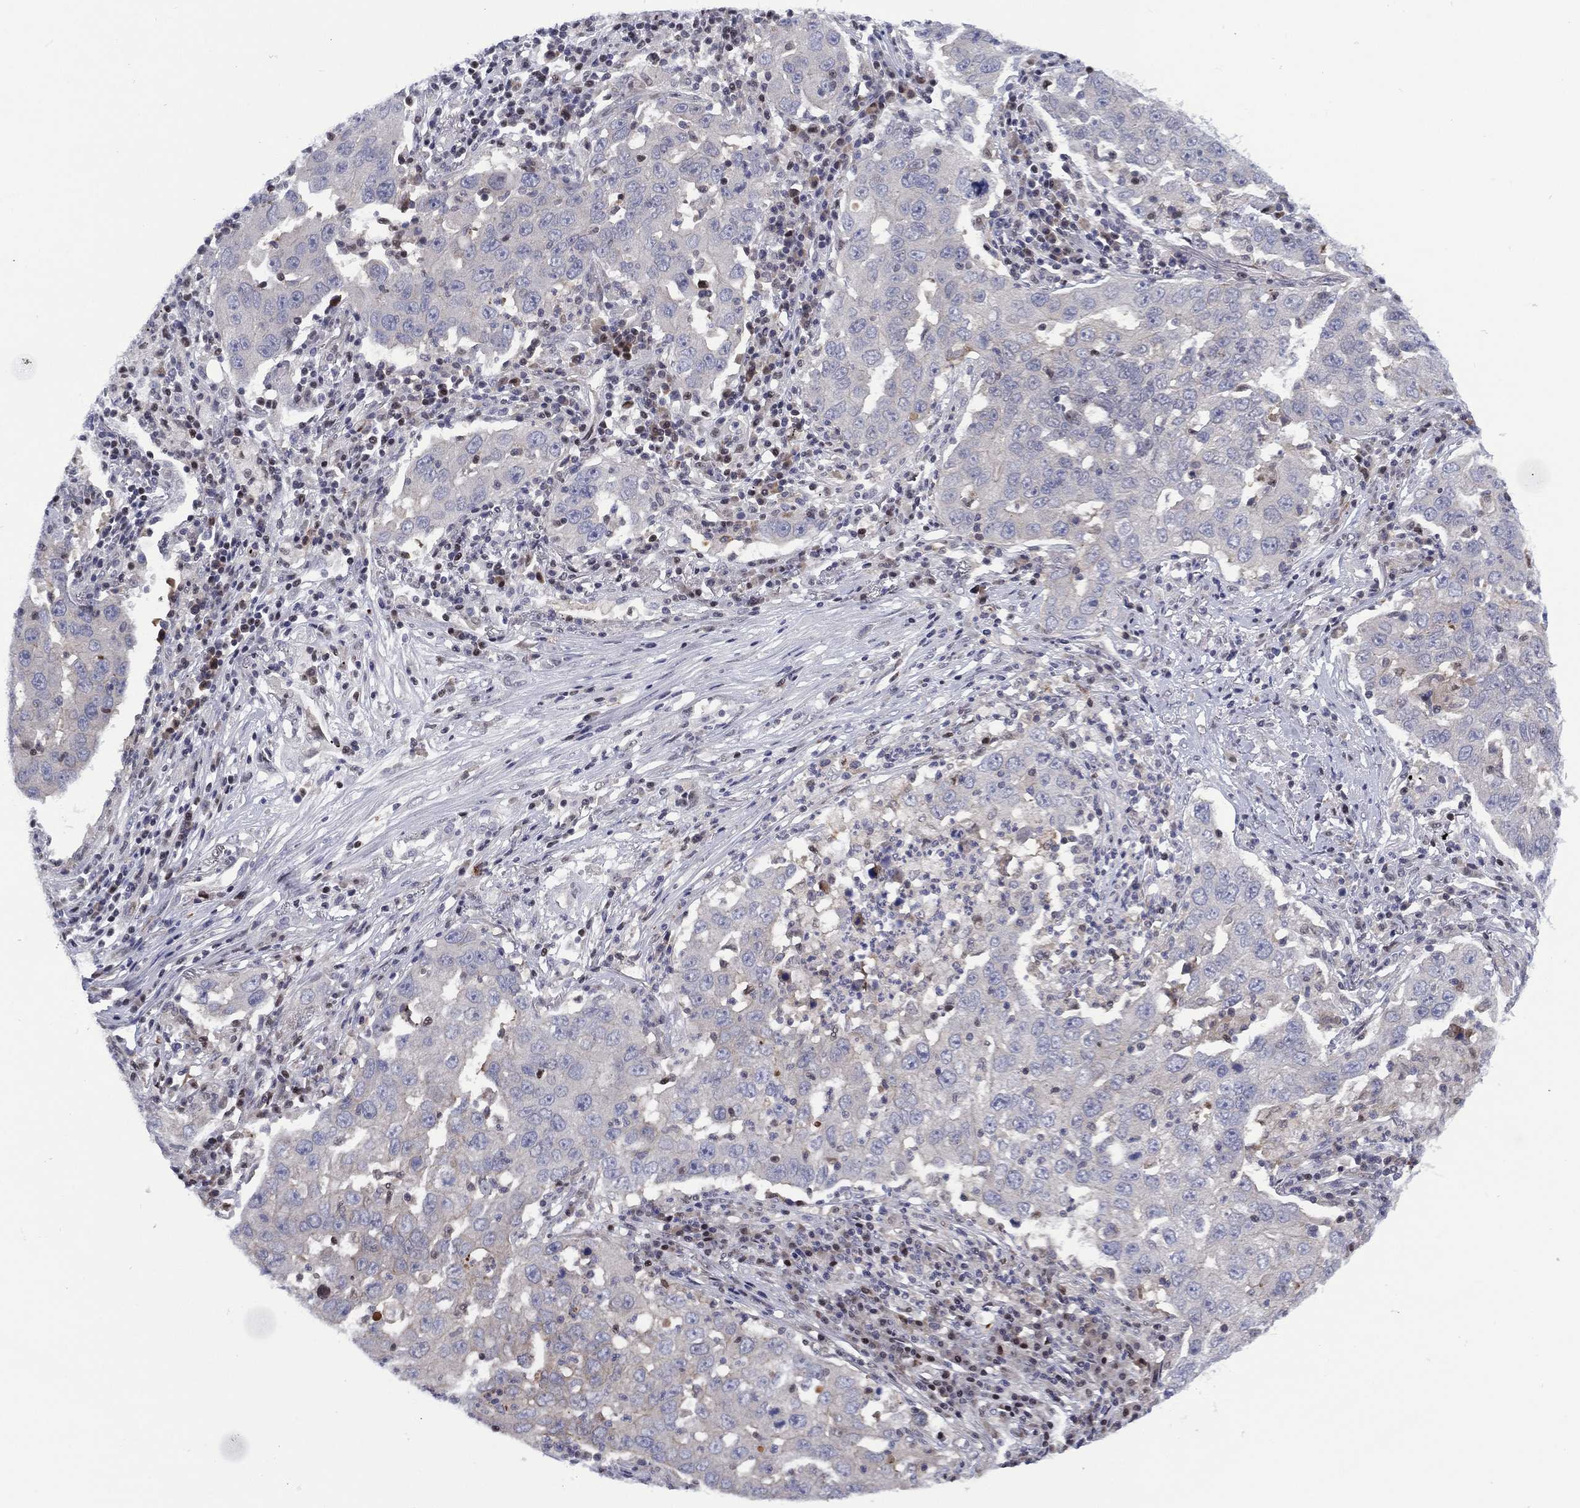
{"staining": {"intensity": "weak", "quantity": "<25%", "location": "cytoplasmic/membranous"}, "tissue": "lung cancer", "cell_type": "Tumor cells", "image_type": "cancer", "snomed": [{"axis": "morphology", "description": "Adenocarcinoma, NOS"}, {"axis": "topography", "description": "Lung"}], "caption": "A high-resolution micrograph shows IHC staining of lung cancer, which displays no significant positivity in tumor cells.", "gene": "SLC4A4", "patient": {"sex": "male", "age": 73}}